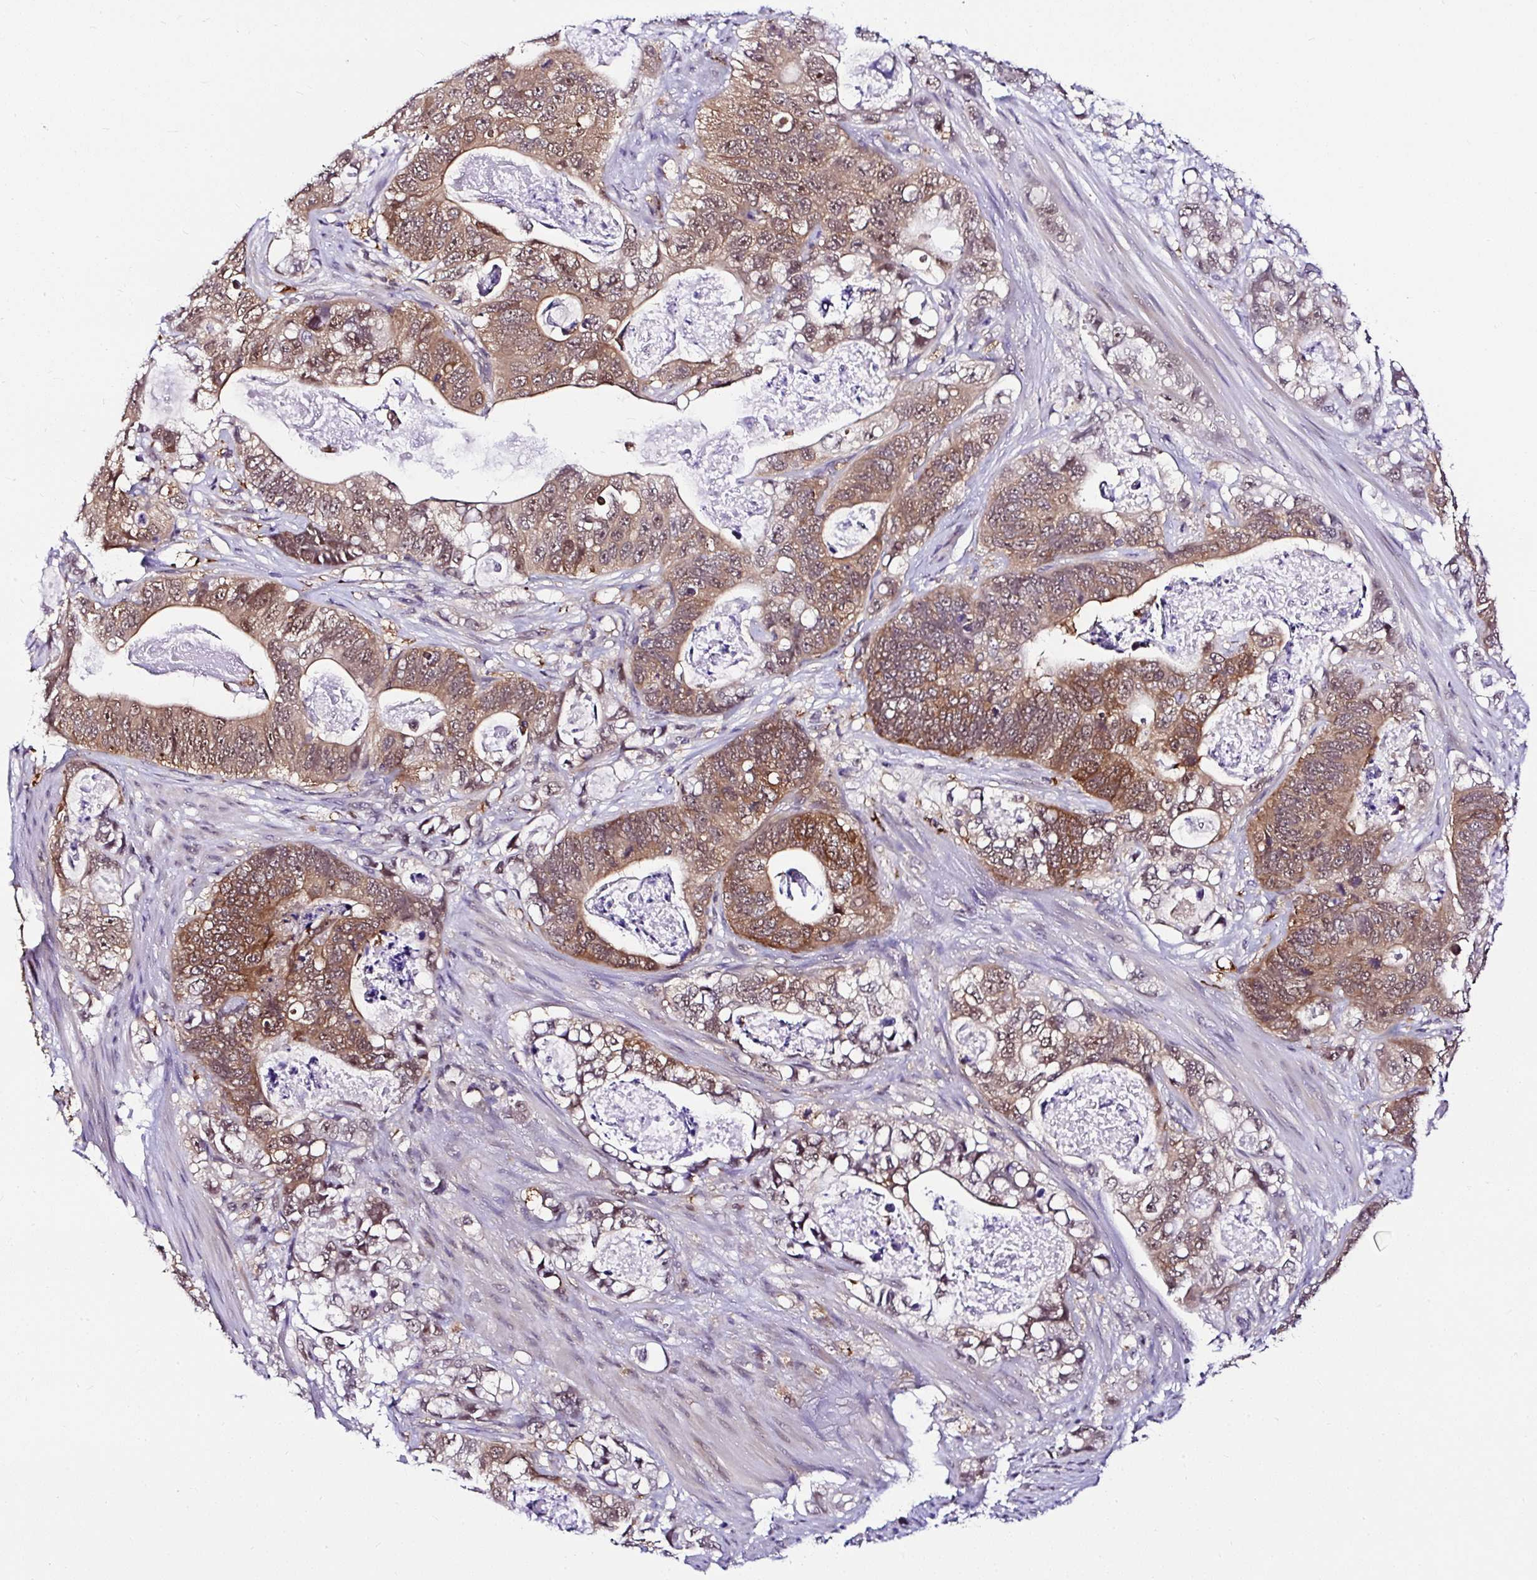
{"staining": {"intensity": "moderate", "quantity": ">75%", "location": "cytoplasmic/membranous,nuclear"}, "tissue": "stomach cancer", "cell_type": "Tumor cells", "image_type": "cancer", "snomed": [{"axis": "morphology", "description": "Normal tissue, NOS"}, {"axis": "morphology", "description": "Adenocarcinoma, NOS"}, {"axis": "topography", "description": "Stomach"}], "caption": "Human stomach adenocarcinoma stained for a protein (brown) displays moderate cytoplasmic/membranous and nuclear positive positivity in about >75% of tumor cells.", "gene": "PIN4", "patient": {"sex": "female", "age": 89}}